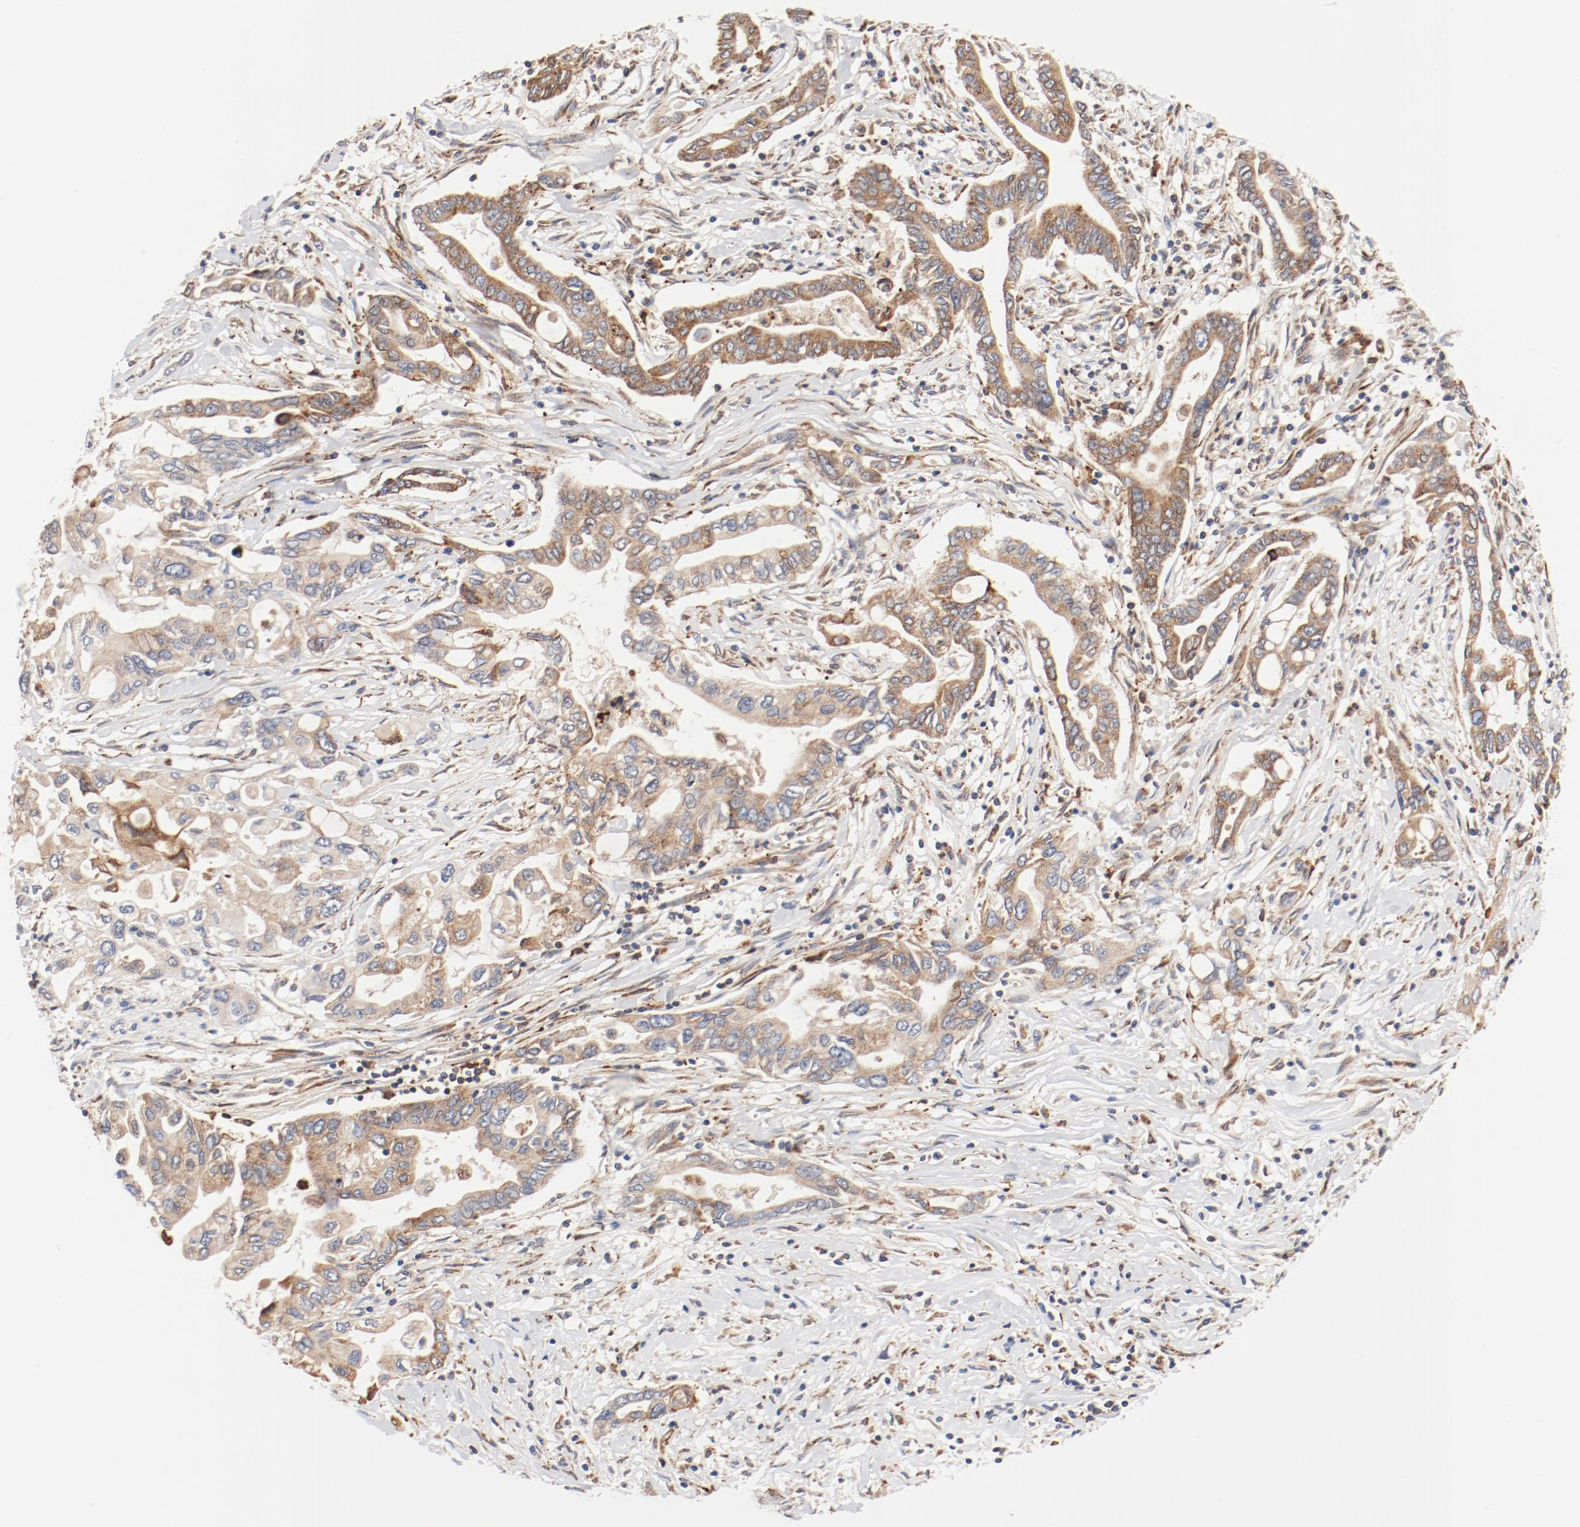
{"staining": {"intensity": "moderate", "quantity": ">75%", "location": "cytoplasmic/membranous"}, "tissue": "pancreatic cancer", "cell_type": "Tumor cells", "image_type": "cancer", "snomed": [{"axis": "morphology", "description": "Adenocarcinoma, NOS"}, {"axis": "topography", "description": "Pancreas"}], "caption": "Human pancreatic adenocarcinoma stained with a brown dye demonstrates moderate cytoplasmic/membranous positive expression in approximately >75% of tumor cells.", "gene": "PDPK1", "patient": {"sex": "female", "age": 57}}